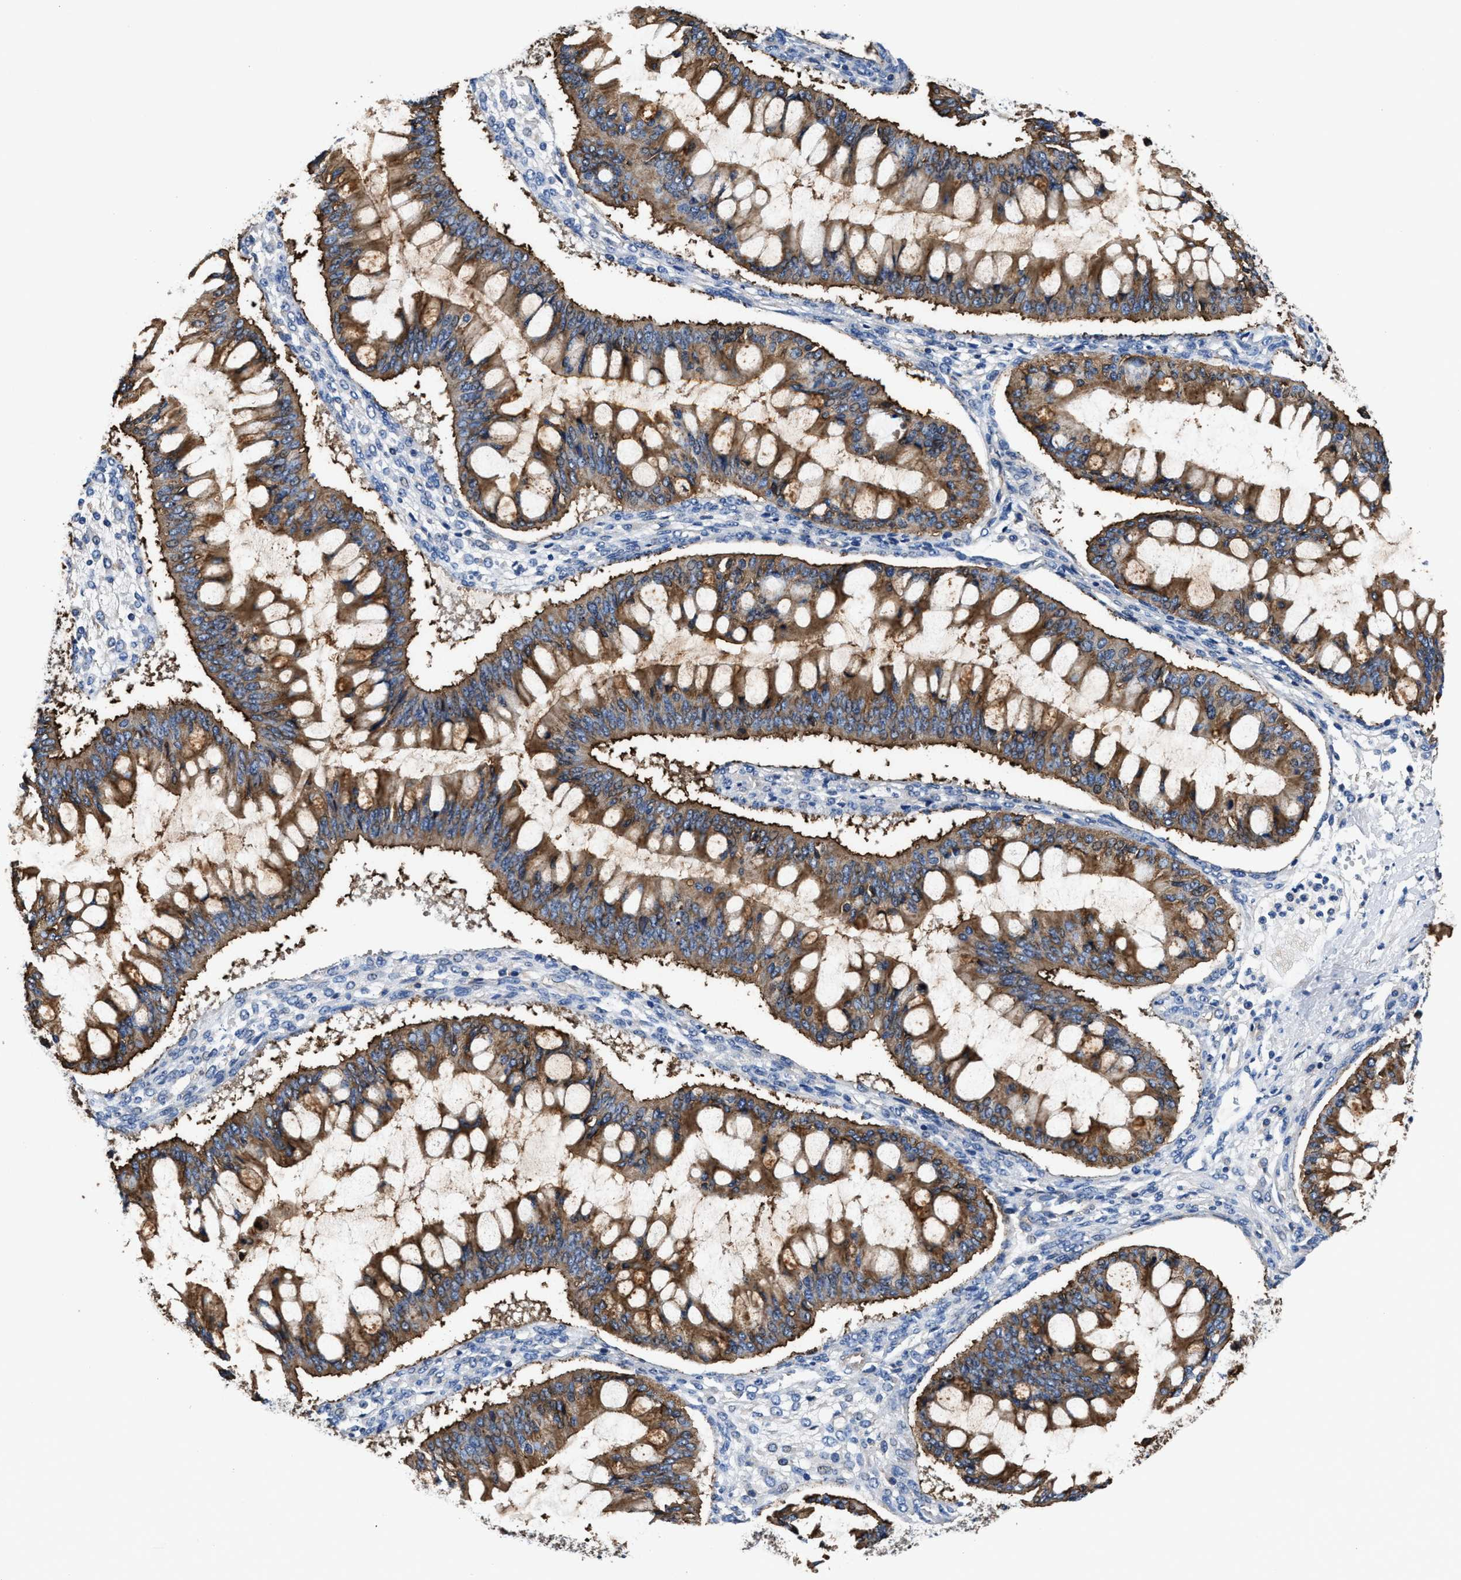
{"staining": {"intensity": "moderate", "quantity": ">75%", "location": "cytoplasmic/membranous"}, "tissue": "ovarian cancer", "cell_type": "Tumor cells", "image_type": "cancer", "snomed": [{"axis": "morphology", "description": "Cystadenocarcinoma, mucinous, NOS"}, {"axis": "topography", "description": "Ovary"}], "caption": "IHC image of neoplastic tissue: human ovarian cancer stained using immunohistochemistry (IHC) displays medium levels of moderate protein expression localized specifically in the cytoplasmic/membranous of tumor cells, appearing as a cytoplasmic/membranous brown color.", "gene": "PPP1R9B", "patient": {"sex": "female", "age": 73}}